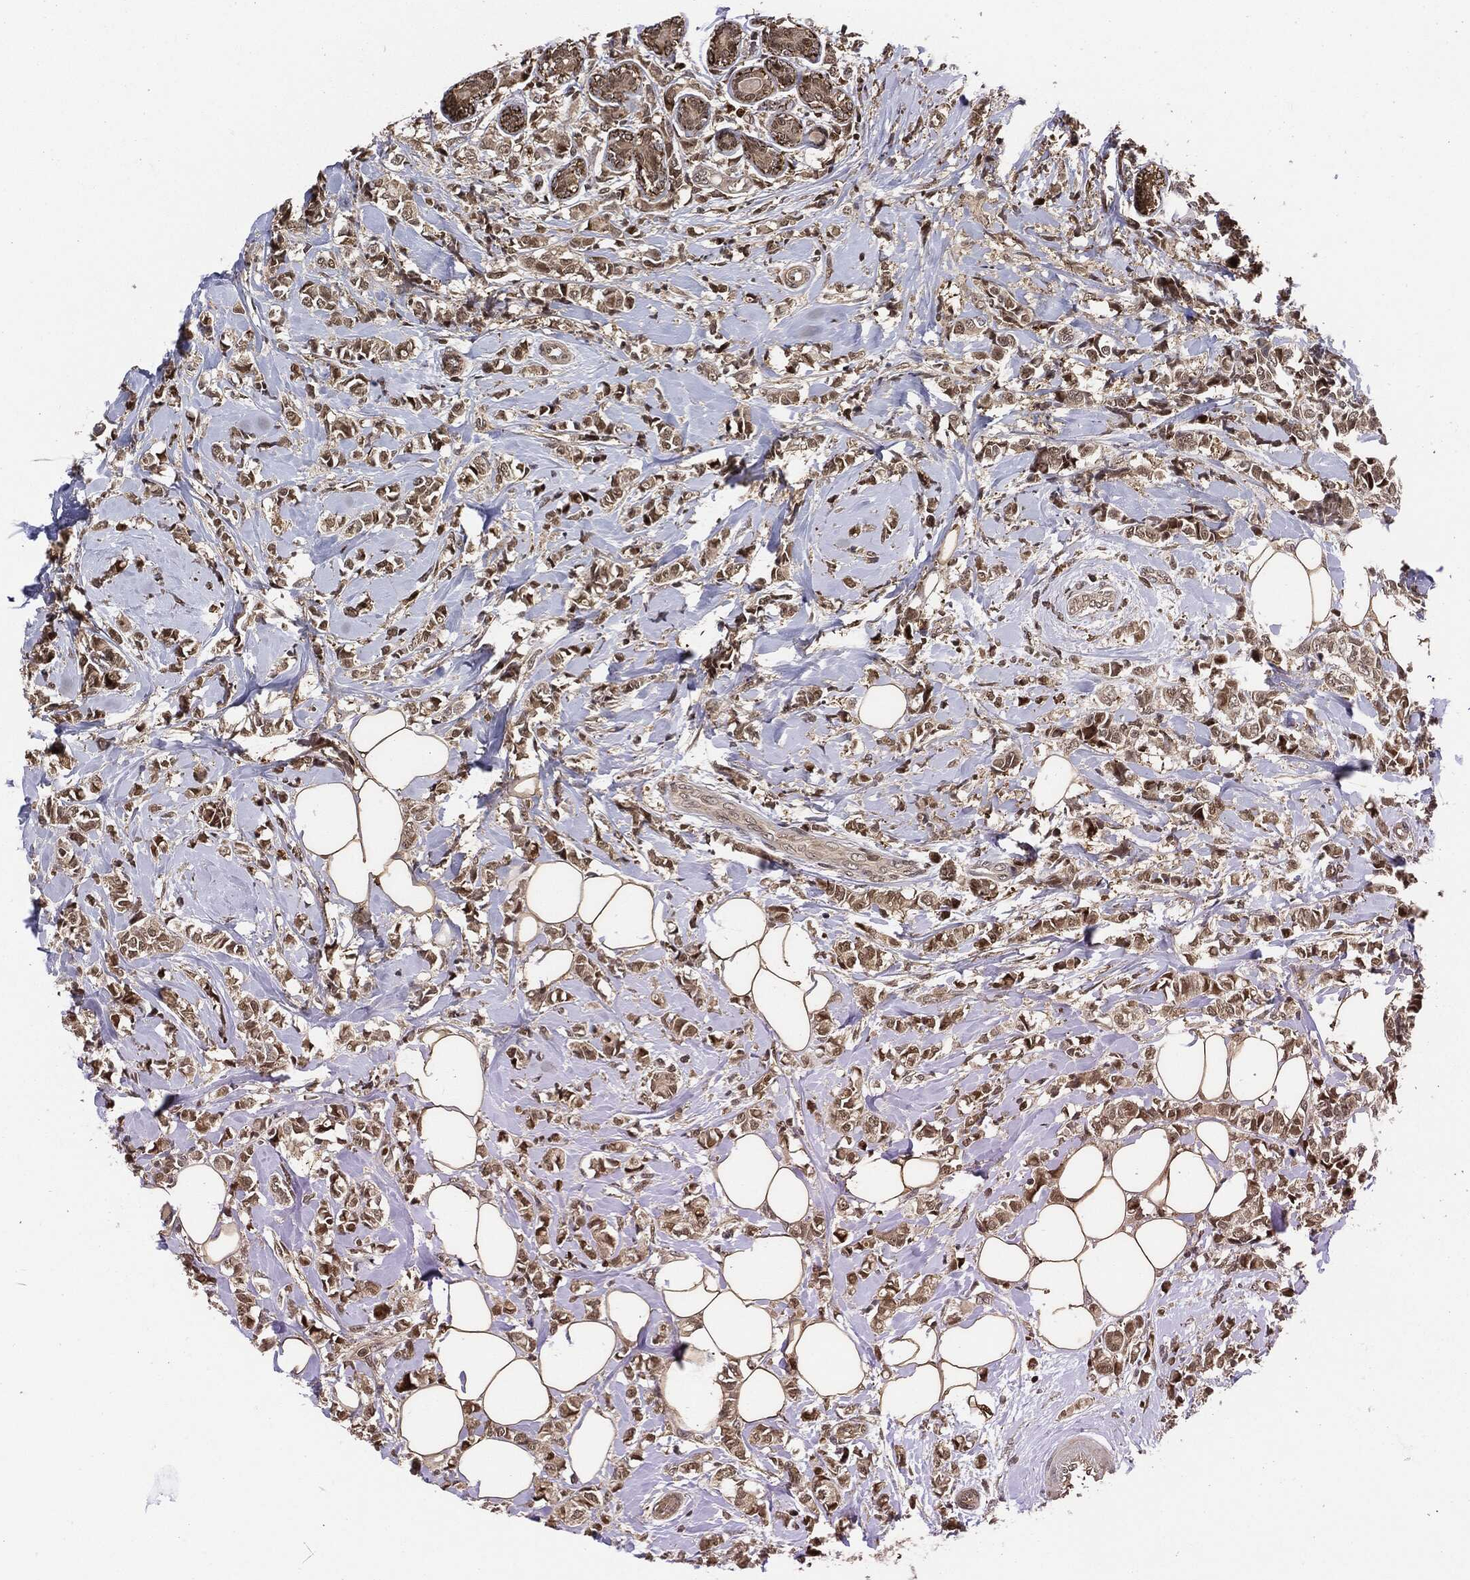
{"staining": {"intensity": "moderate", "quantity": "25%-75%", "location": "cytoplasmic/membranous,nuclear"}, "tissue": "breast cancer", "cell_type": "Tumor cells", "image_type": "cancer", "snomed": [{"axis": "morphology", "description": "Normal tissue, NOS"}, {"axis": "morphology", "description": "Duct carcinoma"}, {"axis": "topography", "description": "Breast"}], "caption": "High-magnification brightfield microscopy of breast cancer stained with DAB (brown) and counterstained with hematoxylin (blue). tumor cells exhibit moderate cytoplasmic/membranous and nuclear expression is identified in about25%-75% of cells.", "gene": "CUTA", "patient": {"sex": "female", "age": 44}}